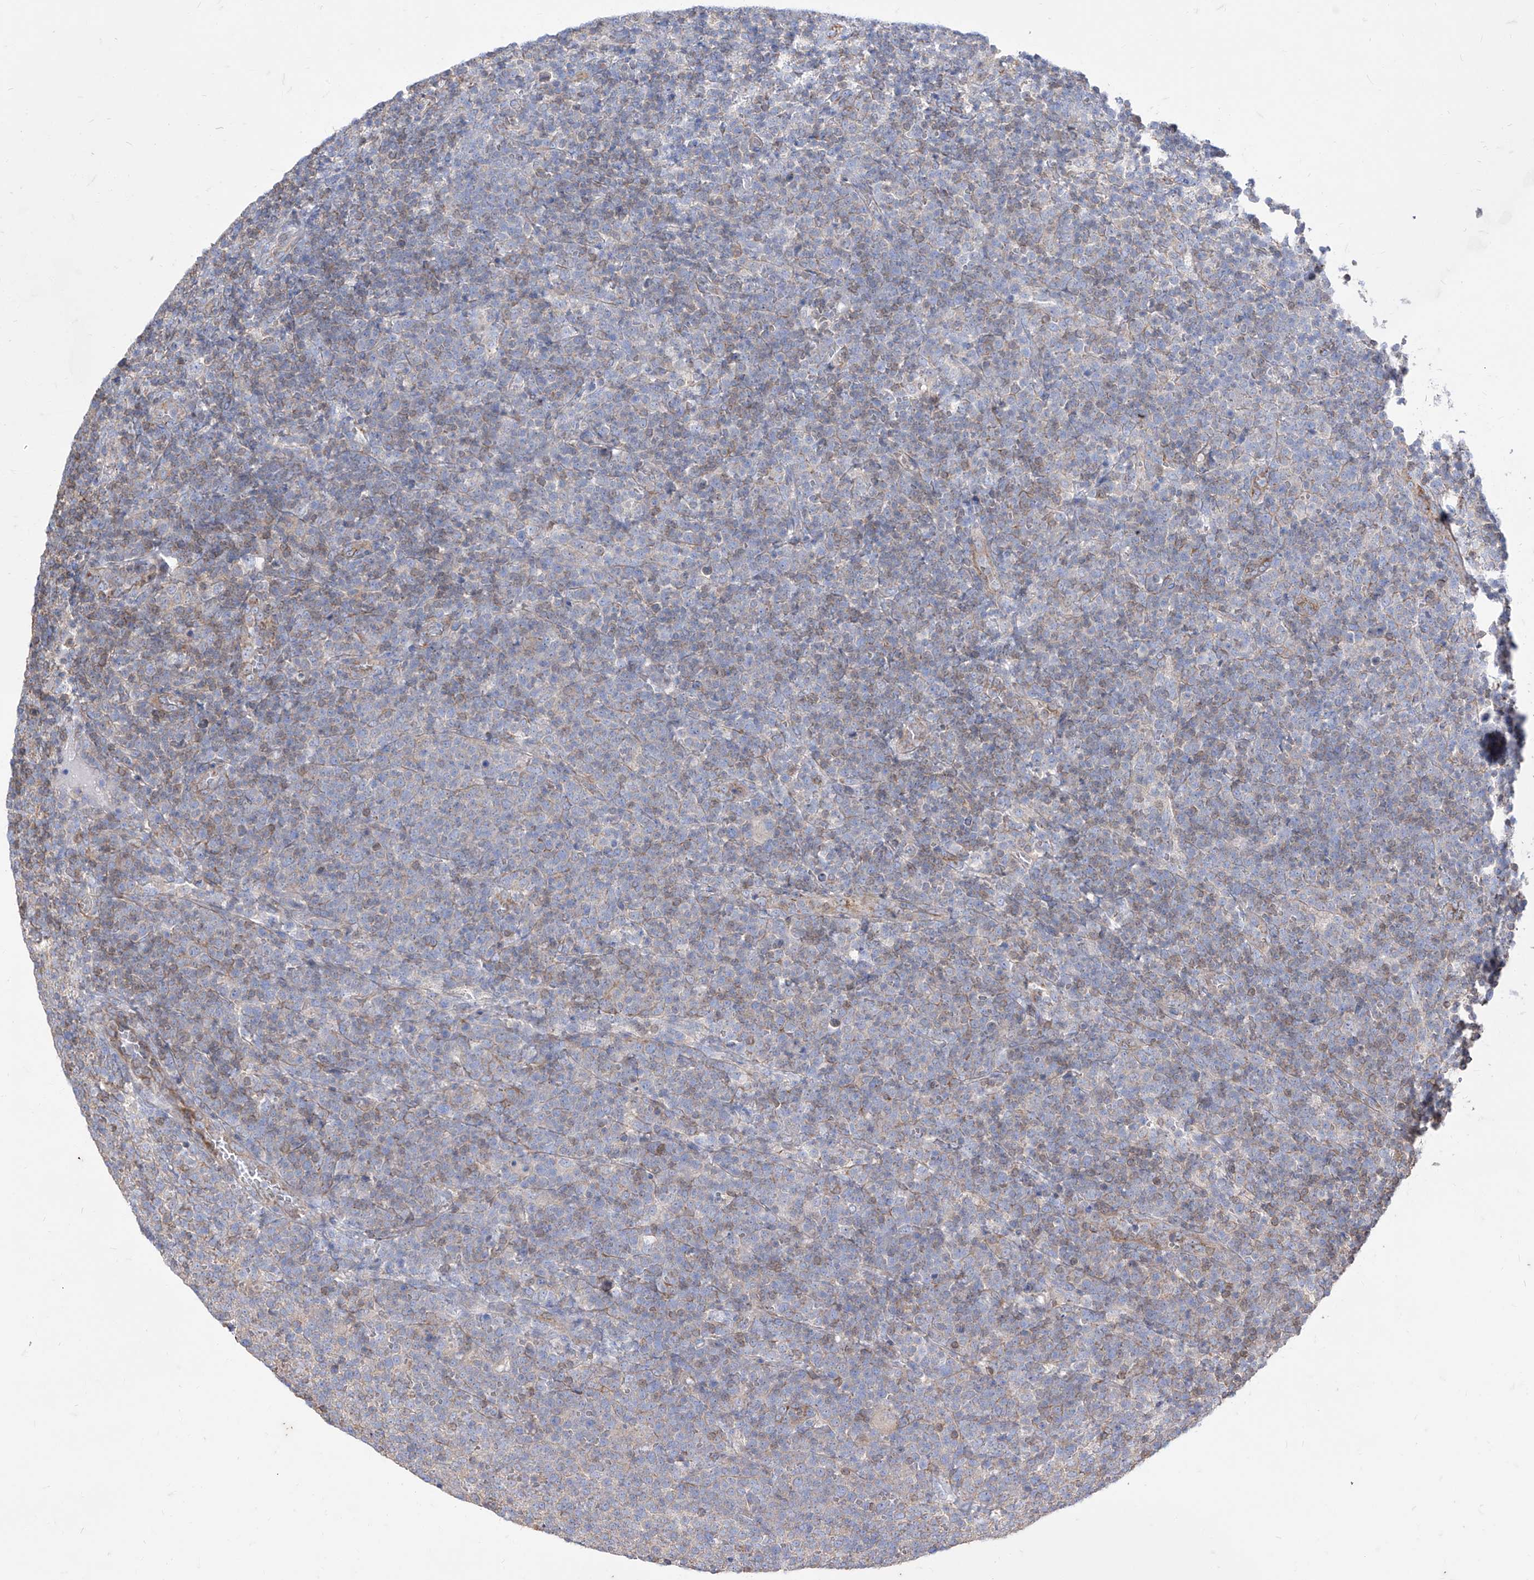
{"staining": {"intensity": "negative", "quantity": "none", "location": "none"}, "tissue": "lymphoma", "cell_type": "Tumor cells", "image_type": "cancer", "snomed": [{"axis": "morphology", "description": "Malignant lymphoma, non-Hodgkin's type, High grade"}, {"axis": "topography", "description": "Lymph node"}], "caption": "Immunohistochemistry (IHC) of high-grade malignant lymphoma, non-Hodgkin's type exhibits no staining in tumor cells.", "gene": "C1orf74", "patient": {"sex": "male", "age": 61}}